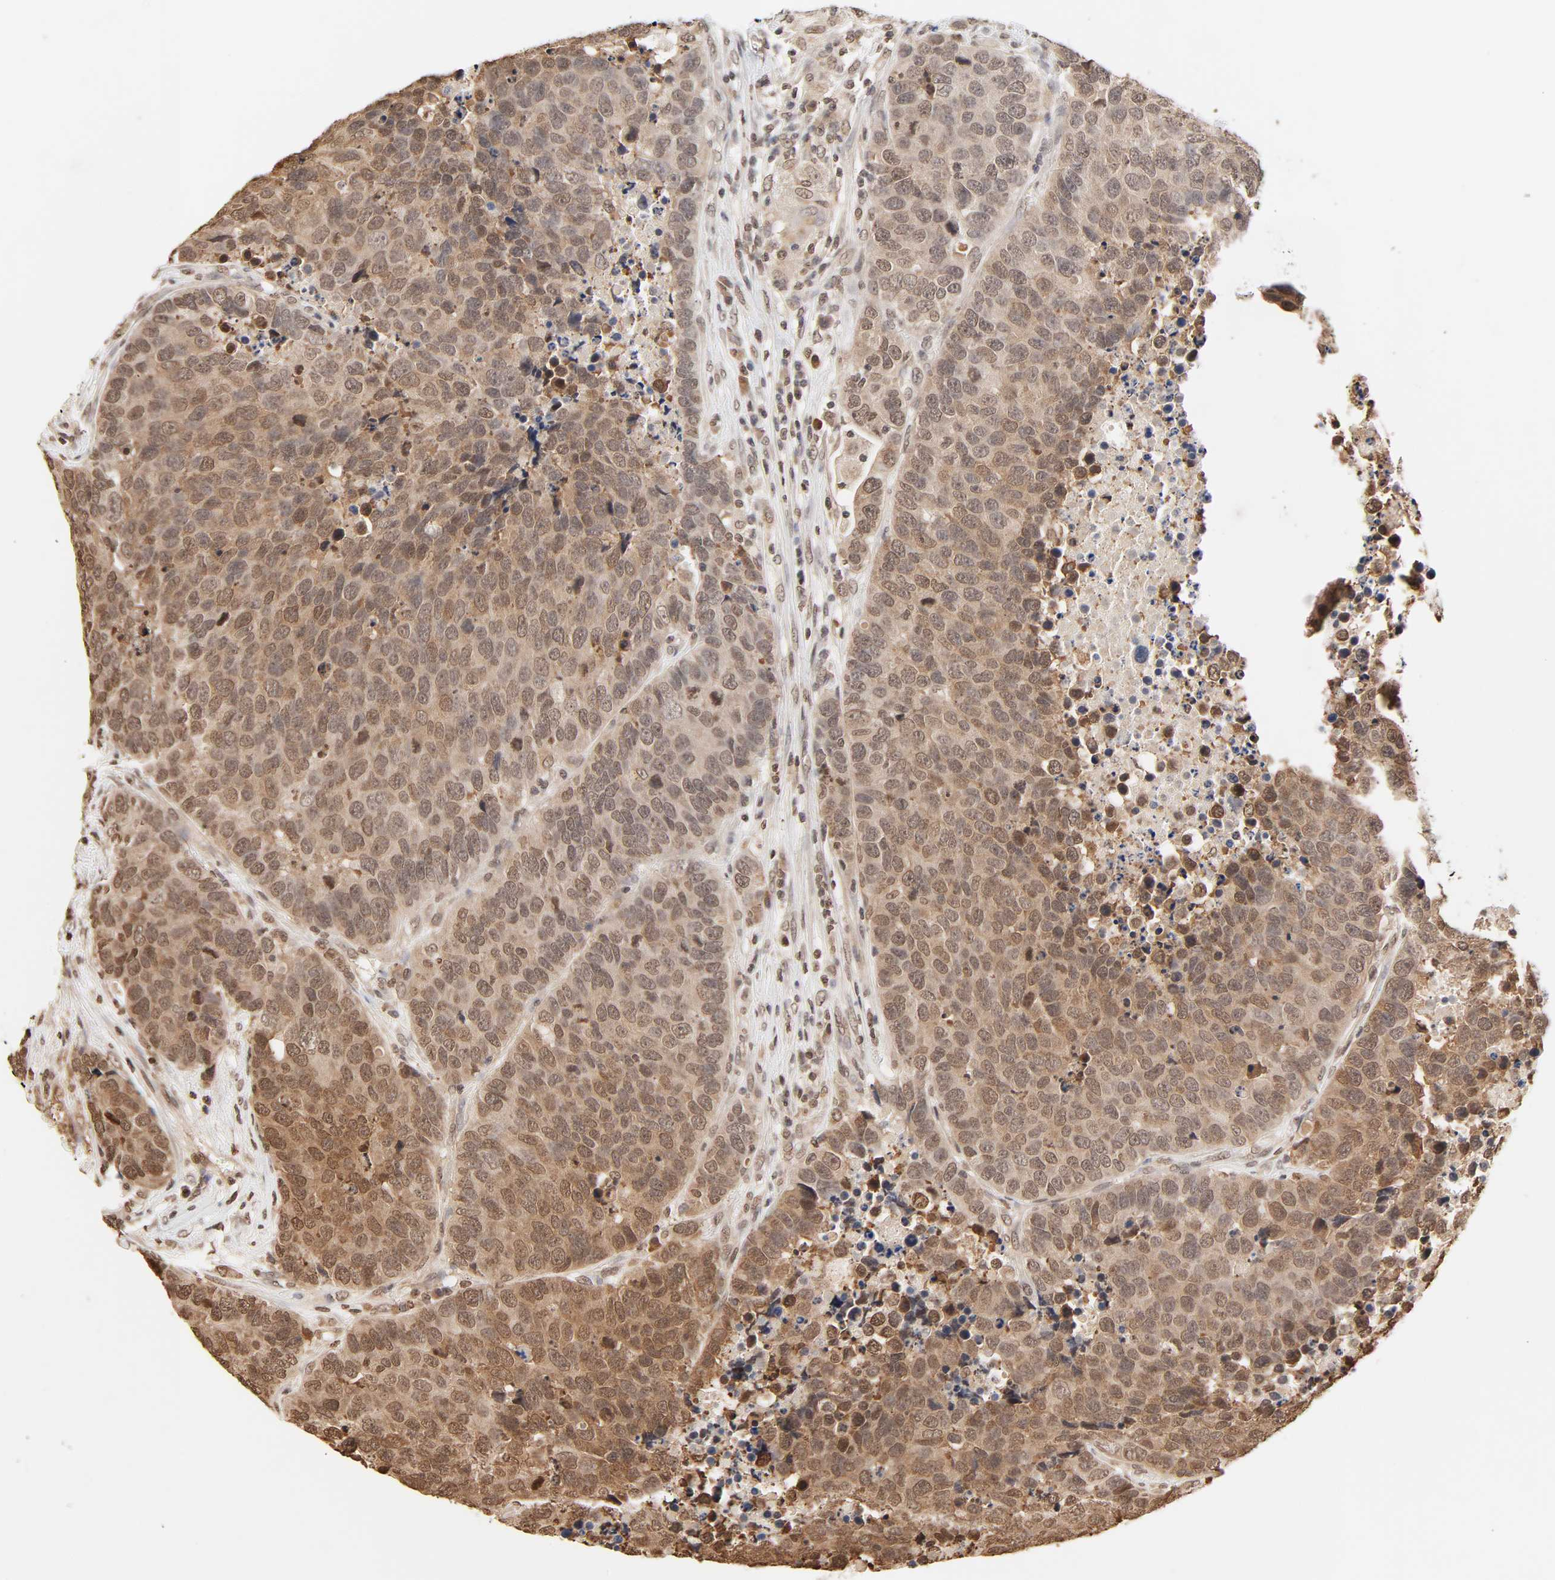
{"staining": {"intensity": "strong", "quantity": ">75%", "location": "cytoplasmic/membranous,nuclear"}, "tissue": "carcinoid", "cell_type": "Tumor cells", "image_type": "cancer", "snomed": [{"axis": "morphology", "description": "Carcinoid, malignant, NOS"}, {"axis": "topography", "description": "Lung"}], "caption": "Strong cytoplasmic/membranous and nuclear protein positivity is identified in approximately >75% of tumor cells in carcinoid.", "gene": "TBL1X", "patient": {"sex": "male", "age": 60}}